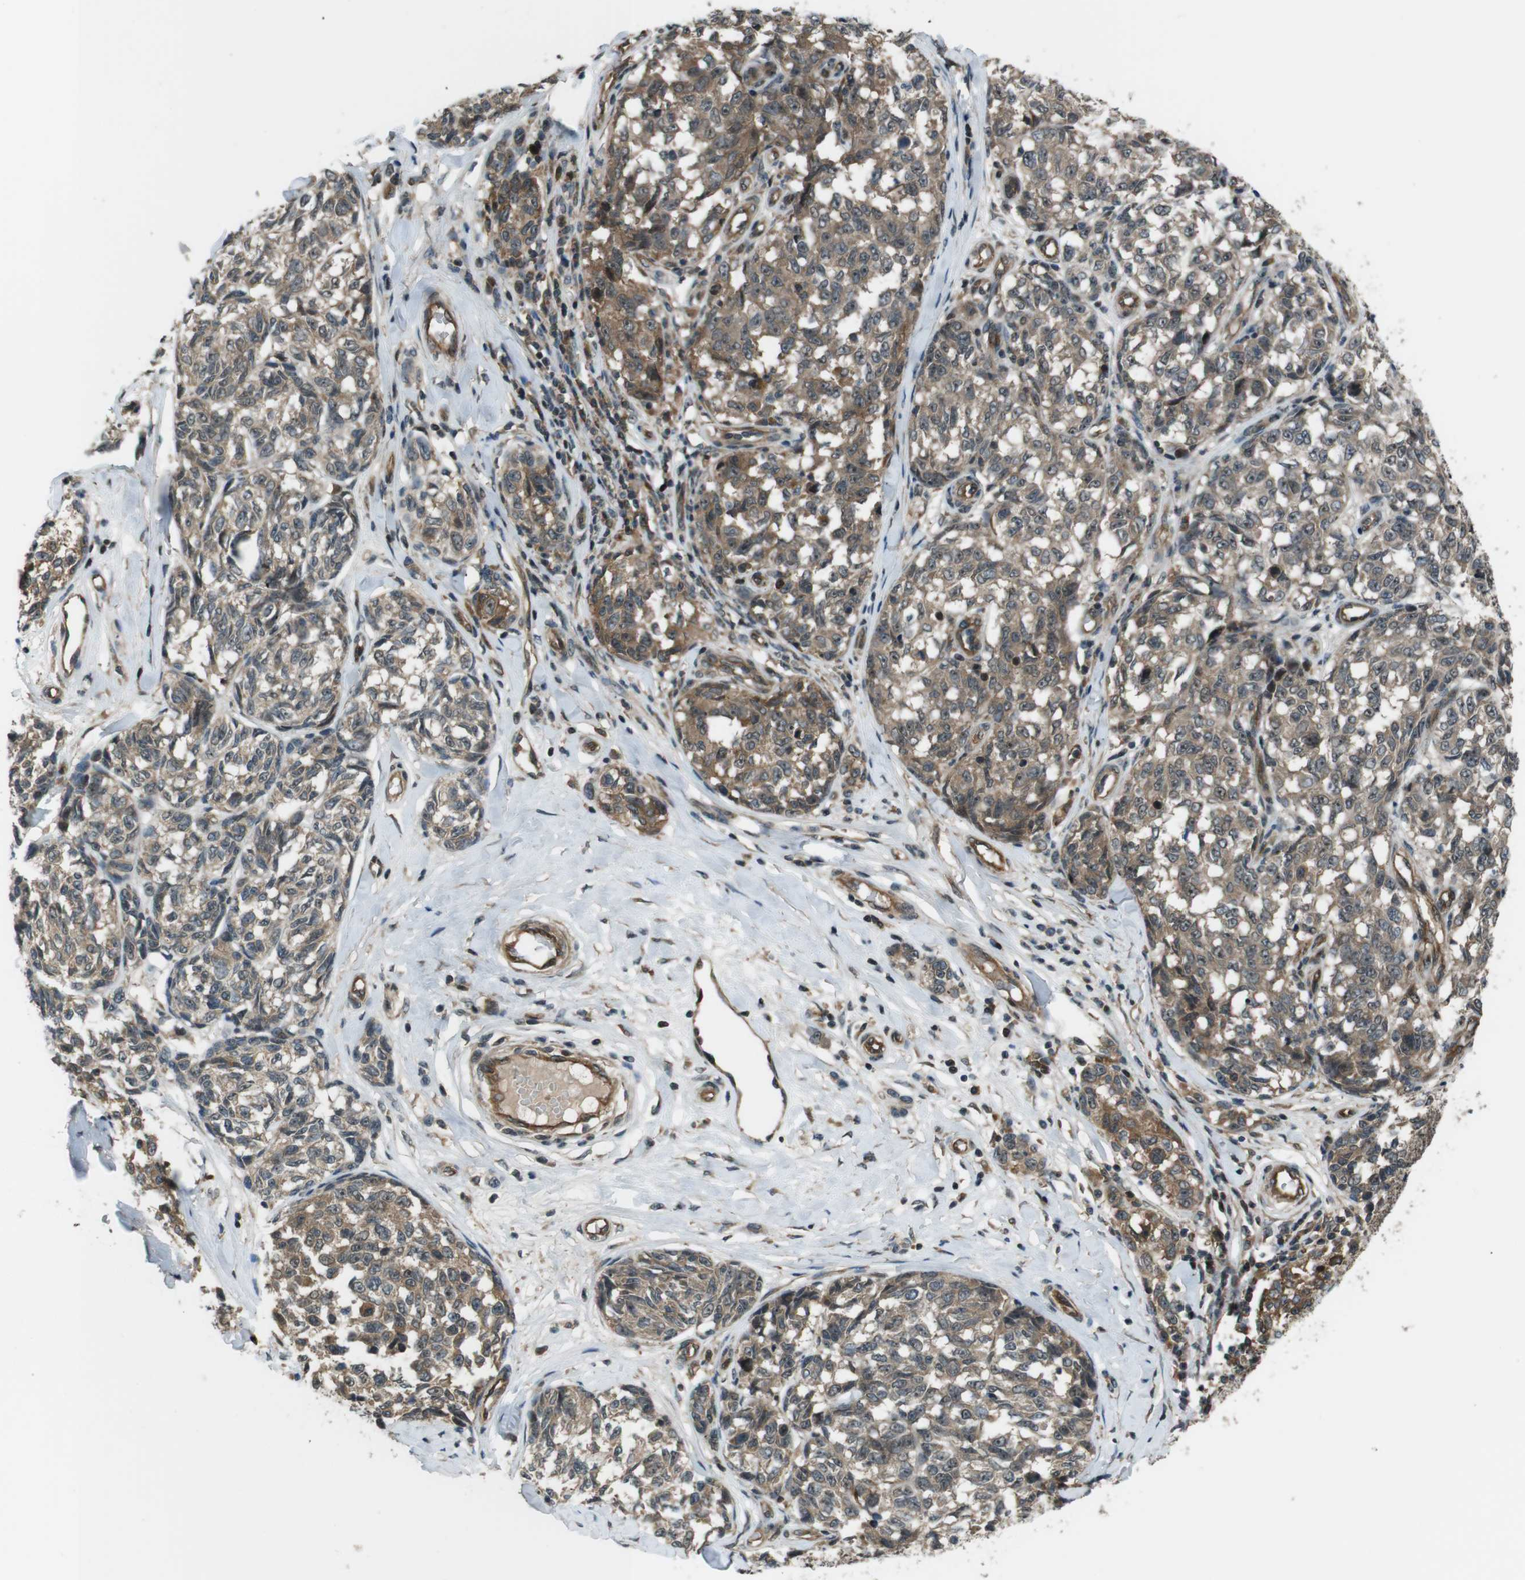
{"staining": {"intensity": "moderate", "quantity": ">75%", "location": "cytoplasmic/membranous"}, "tissue": "melanoma", "cell_type": "Tumor cells", "image_type": "cancer", "snomed": [{"axis": "morphology", "description": "Malignant melanoma, NOS"}, {"axis": "topography", "description": "Skin"}], "caption": "Tumor cells demonstrate moderate cytoplasmic/membranous staining in approximately >75% of cells in melanoma. (DAB IHC with brightfield microscopy, high magnification).", "gene": "TIAM2", "patient": {"sex": "female", "age": 64}}